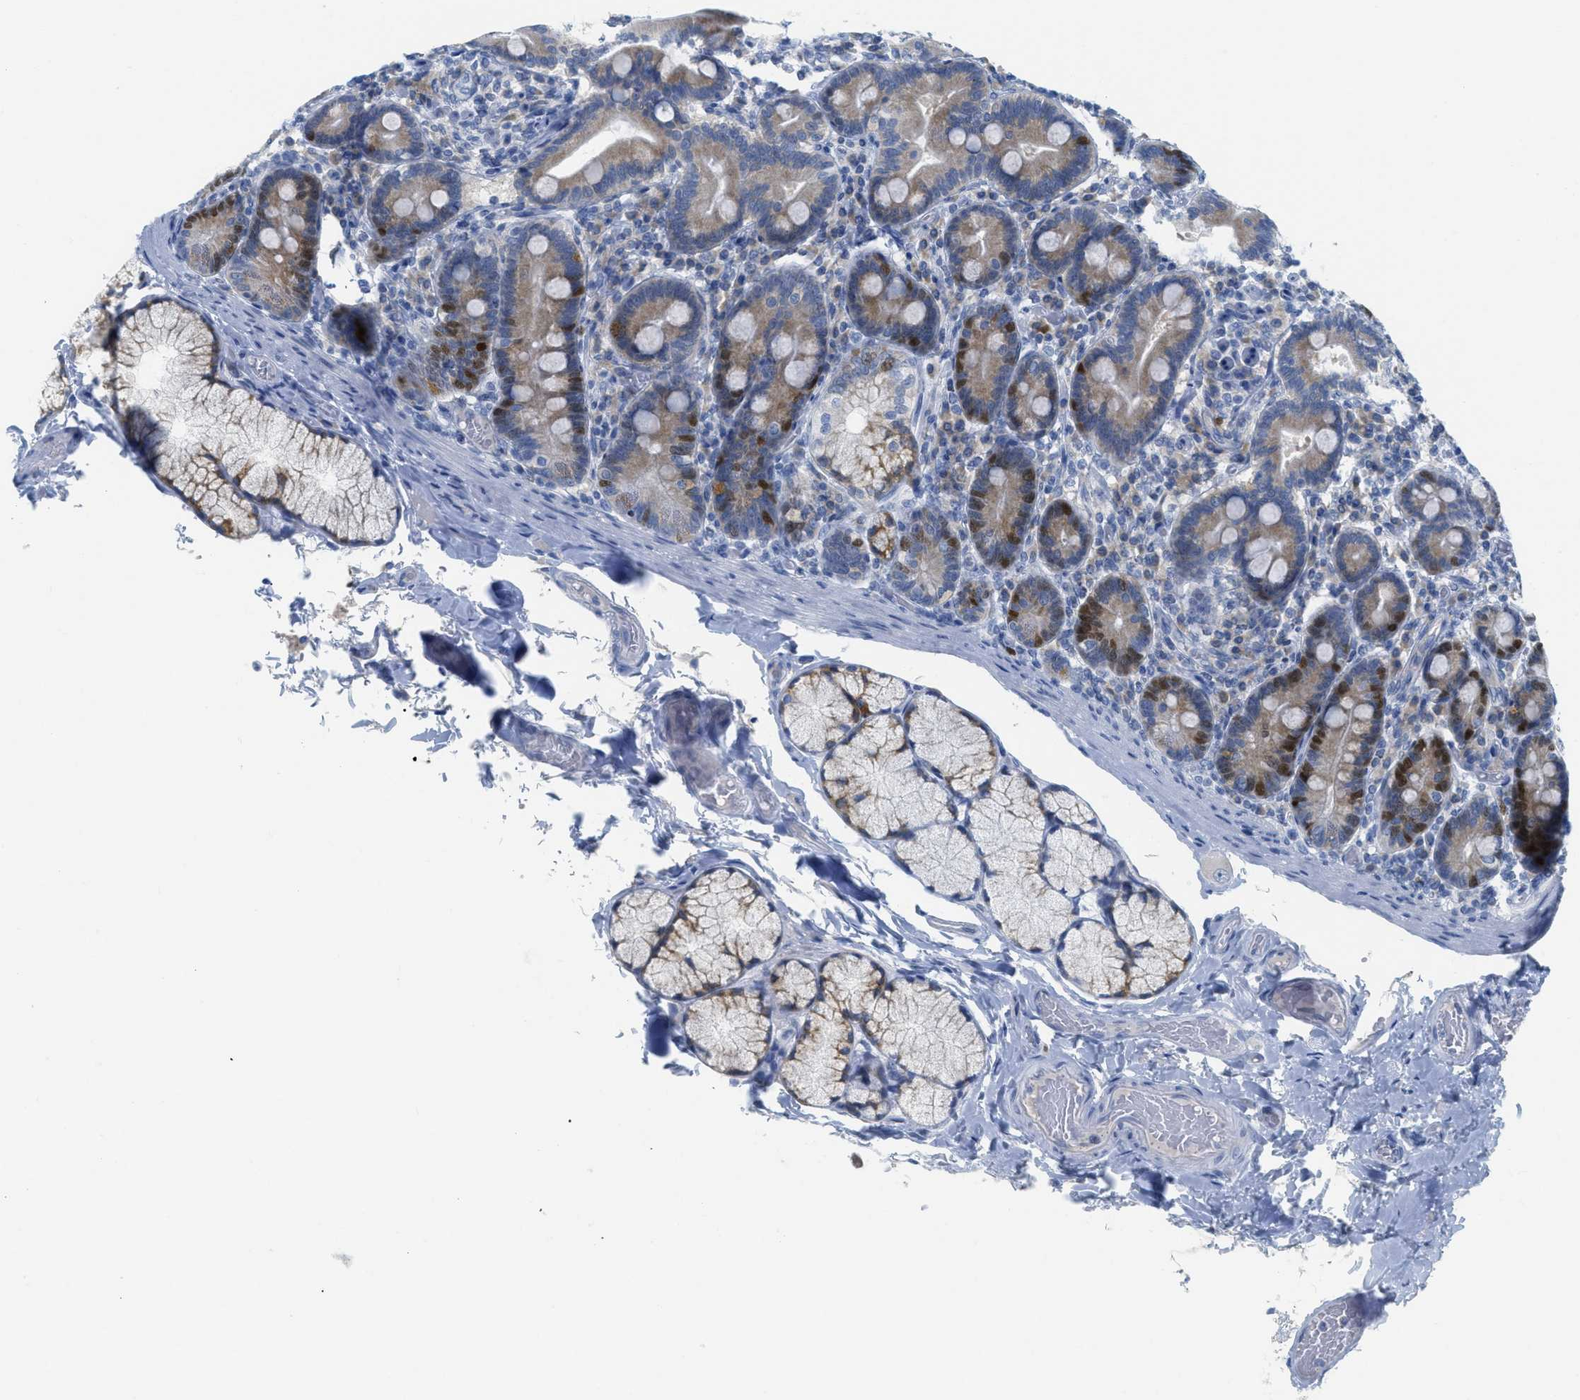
{"staining": {"intensity": "strong", "quantity": "25%-75%", "location": "cytoplasmic/membranous,nuclear"}, "tissue": "duodenum", "cell_type": "Glandular cells", "image_type": "normal", "snomed": [{"axis": "morphology", "description": "Normal tissue, NOS"}, {"axis": "topography", "description": "Duodenum"}], "caption": "Immunohistochemical staining of normal human duodenum reveals strong cytoplasmic/membranous,nuclear protein expression in about 25%-75% of glandular cells.", "gene": "ORC6", "patient": {"sex": "male", "age": 54}}